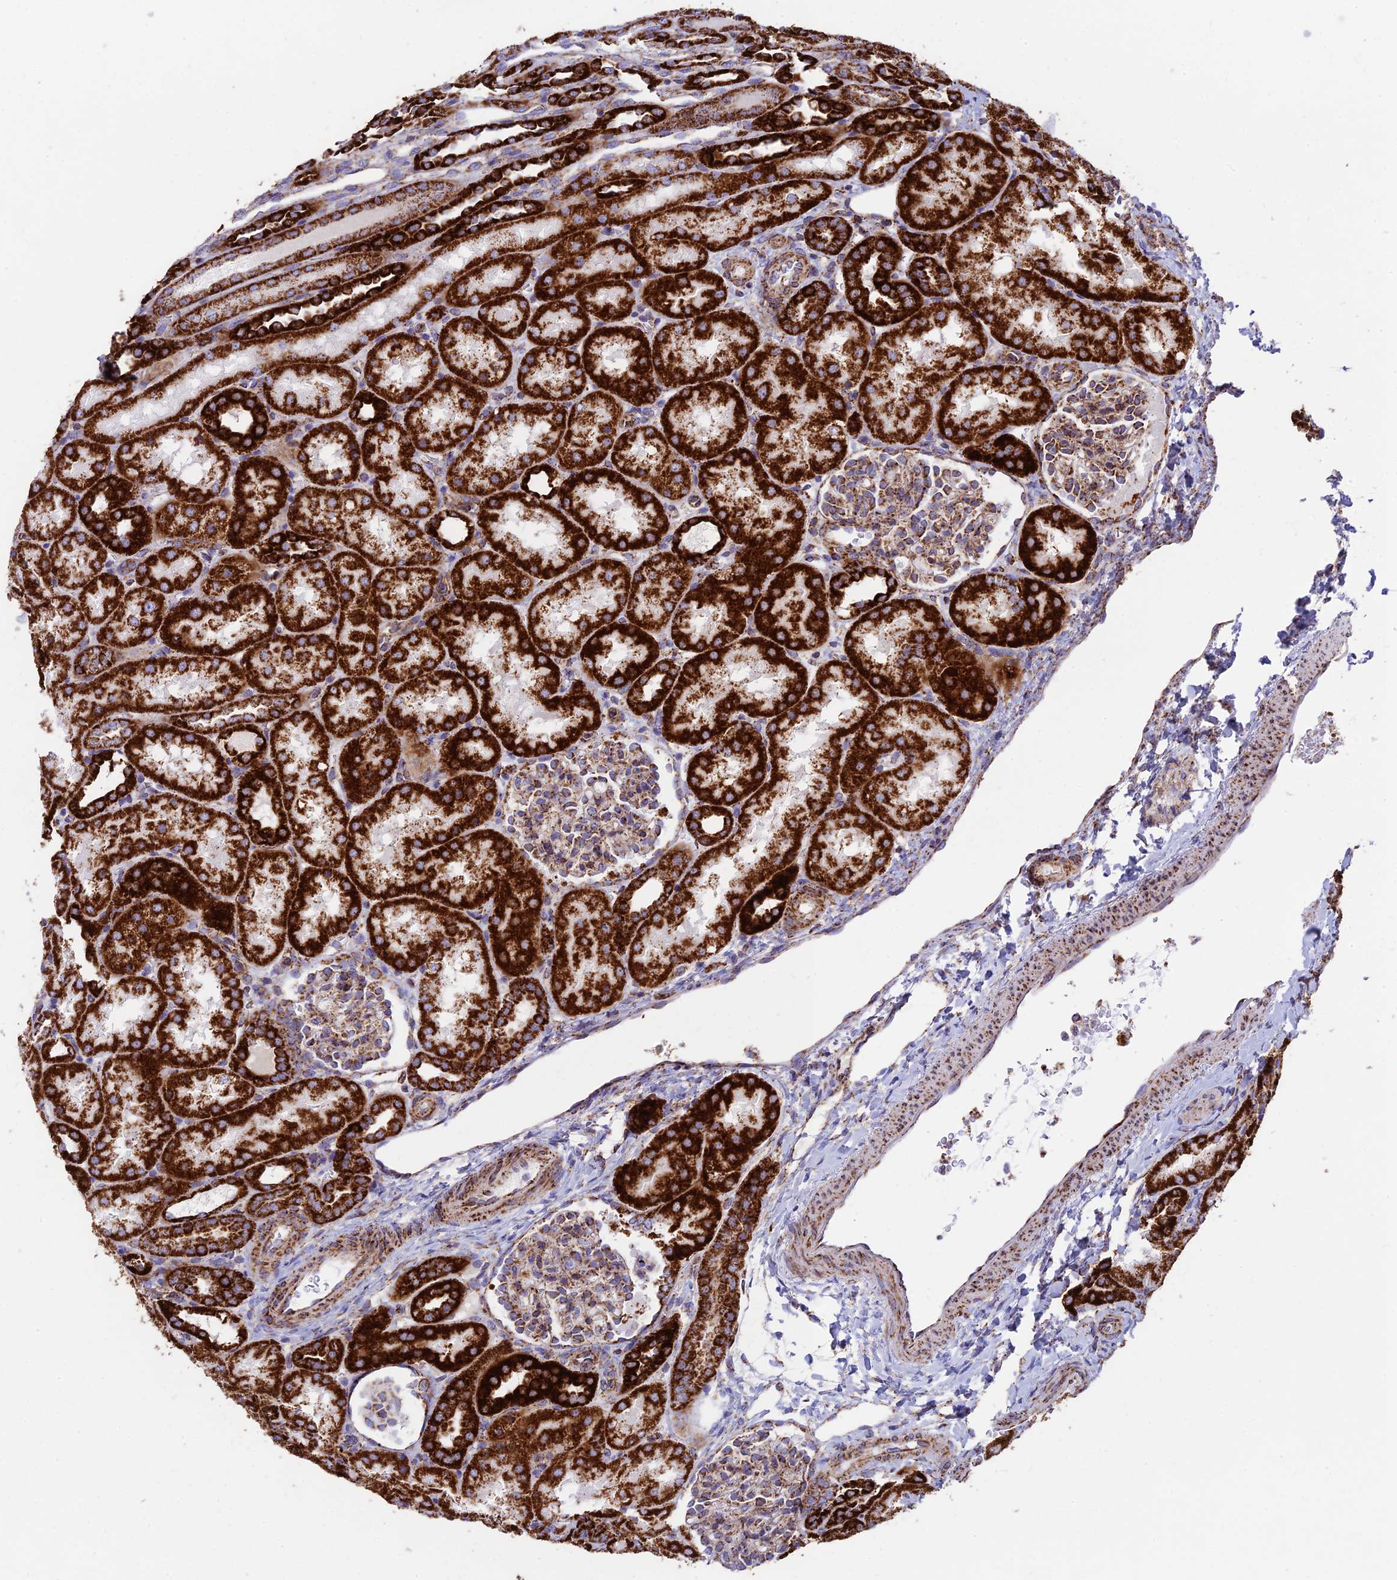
{"staining": {"intensity": "moderate", "quantity": "25%-75%", "location": "cytoplasmic/membranous"}, "tissue": "kidney", "cell_type": "Cells in glomeruli", "image_type": "normal", "snomed": [{"axis": "morphology", "description": "Normal tissue, NOS"}, {"axis": "topography", "description": "Kidney"}], "caption": "Moderate cytoplasmic/membranous staining is present in approximately 25%-75% of cells in glomeruli in normal kidney. The protein of interest is shown in brown color, while the nuclei are stained blue.", "gene": "CHCHD3", "patient": {"sex": "male", "age": 1}}